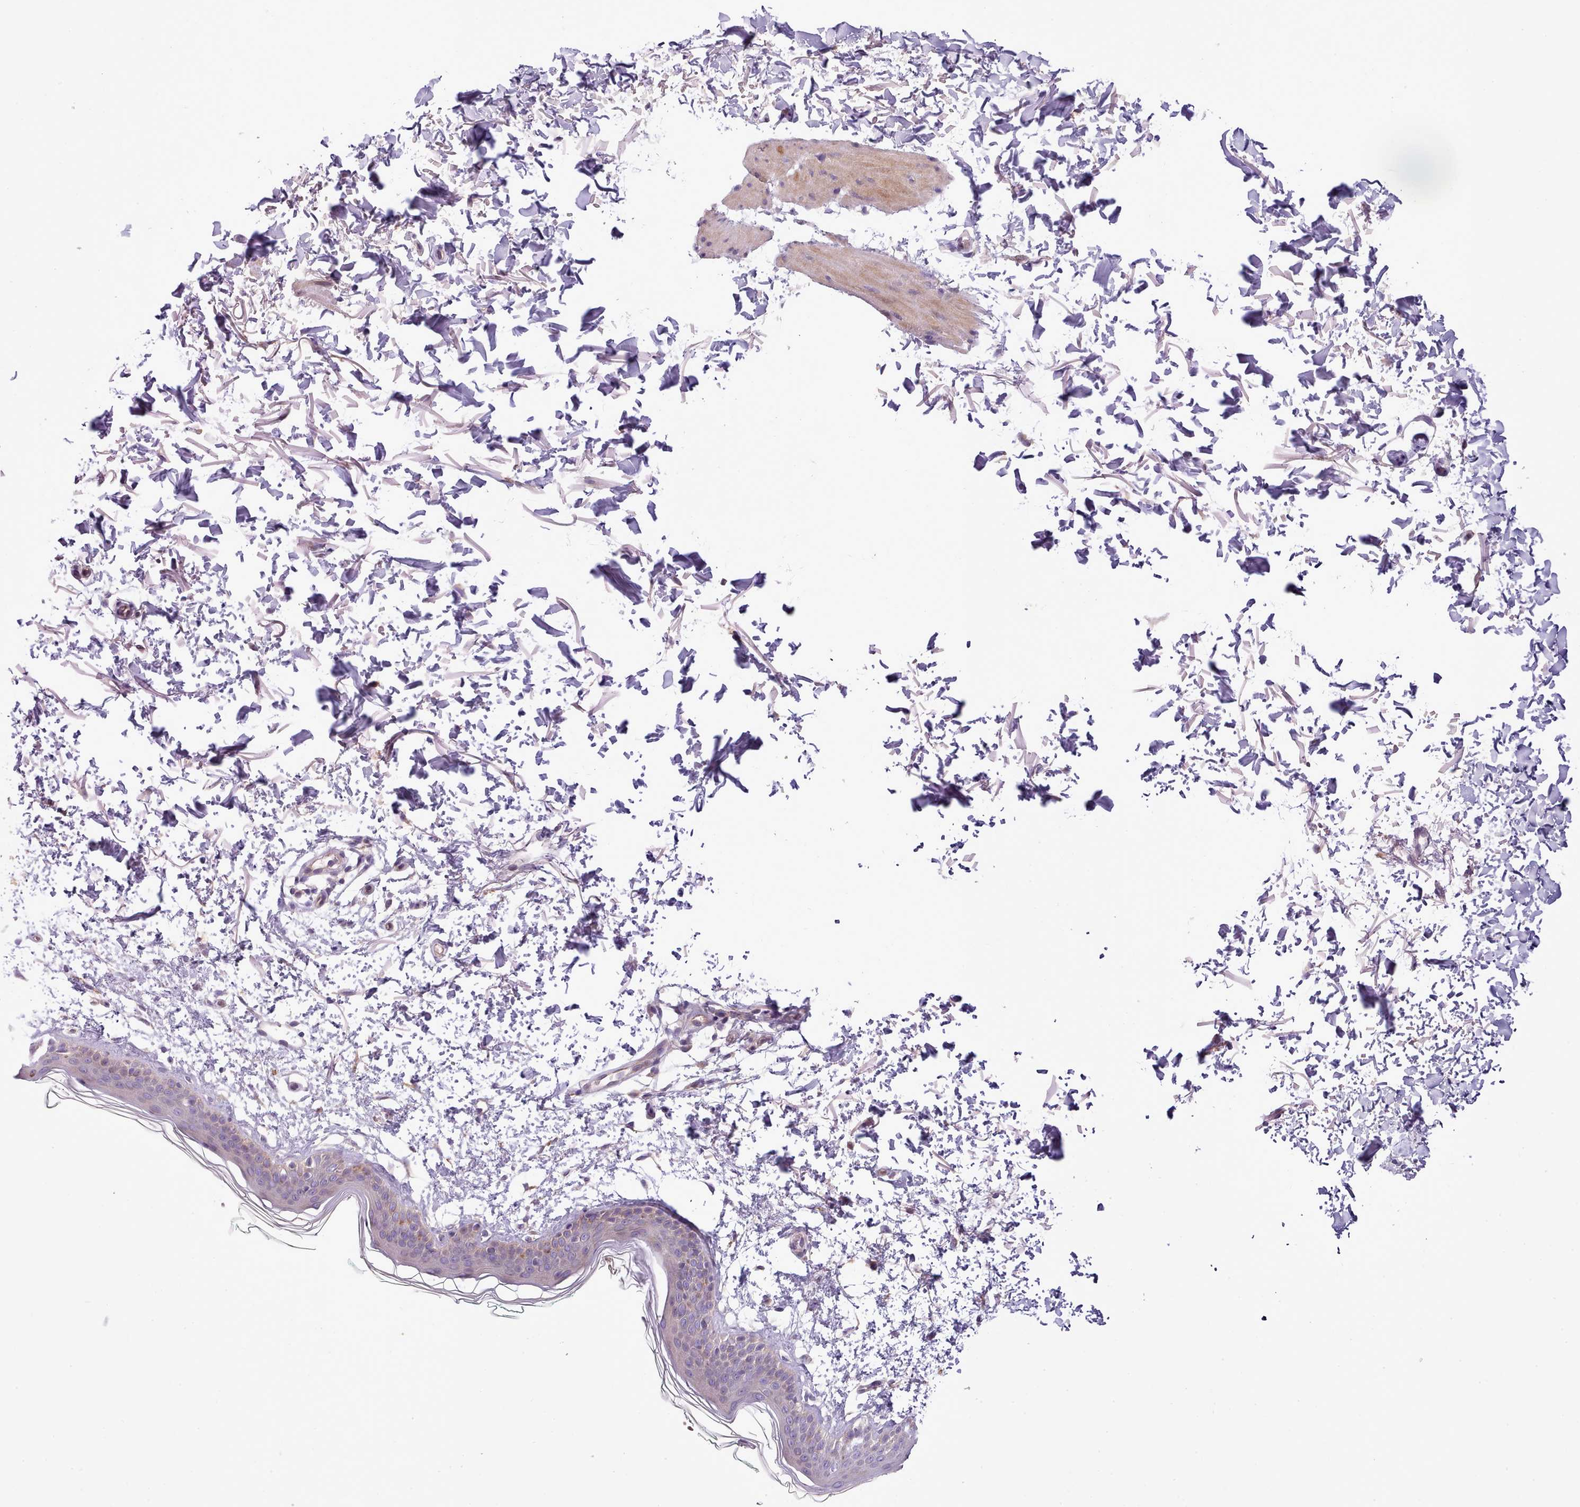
{"staining": {"intensity": "weak", "quantity": ">75%", "location": "cytoplasmic/membranous"}, "tissue": "skin", "cell_type": "Fibroblasts", "image_type": "normal", "snomed": [{"axis": "morphology", "description": "Normal tissue, NOS"}, {"axis": "topography", "description": "Skin"}], "caption": "High-power microscopy captured an immunohistochemistry (IHC) image of normal skin, revealing weak cytoplasmic/membranous staining in approximately >75% of fibroblasts.", "gene": "SETX", "patient": {"sex": "male", "age": 66}}